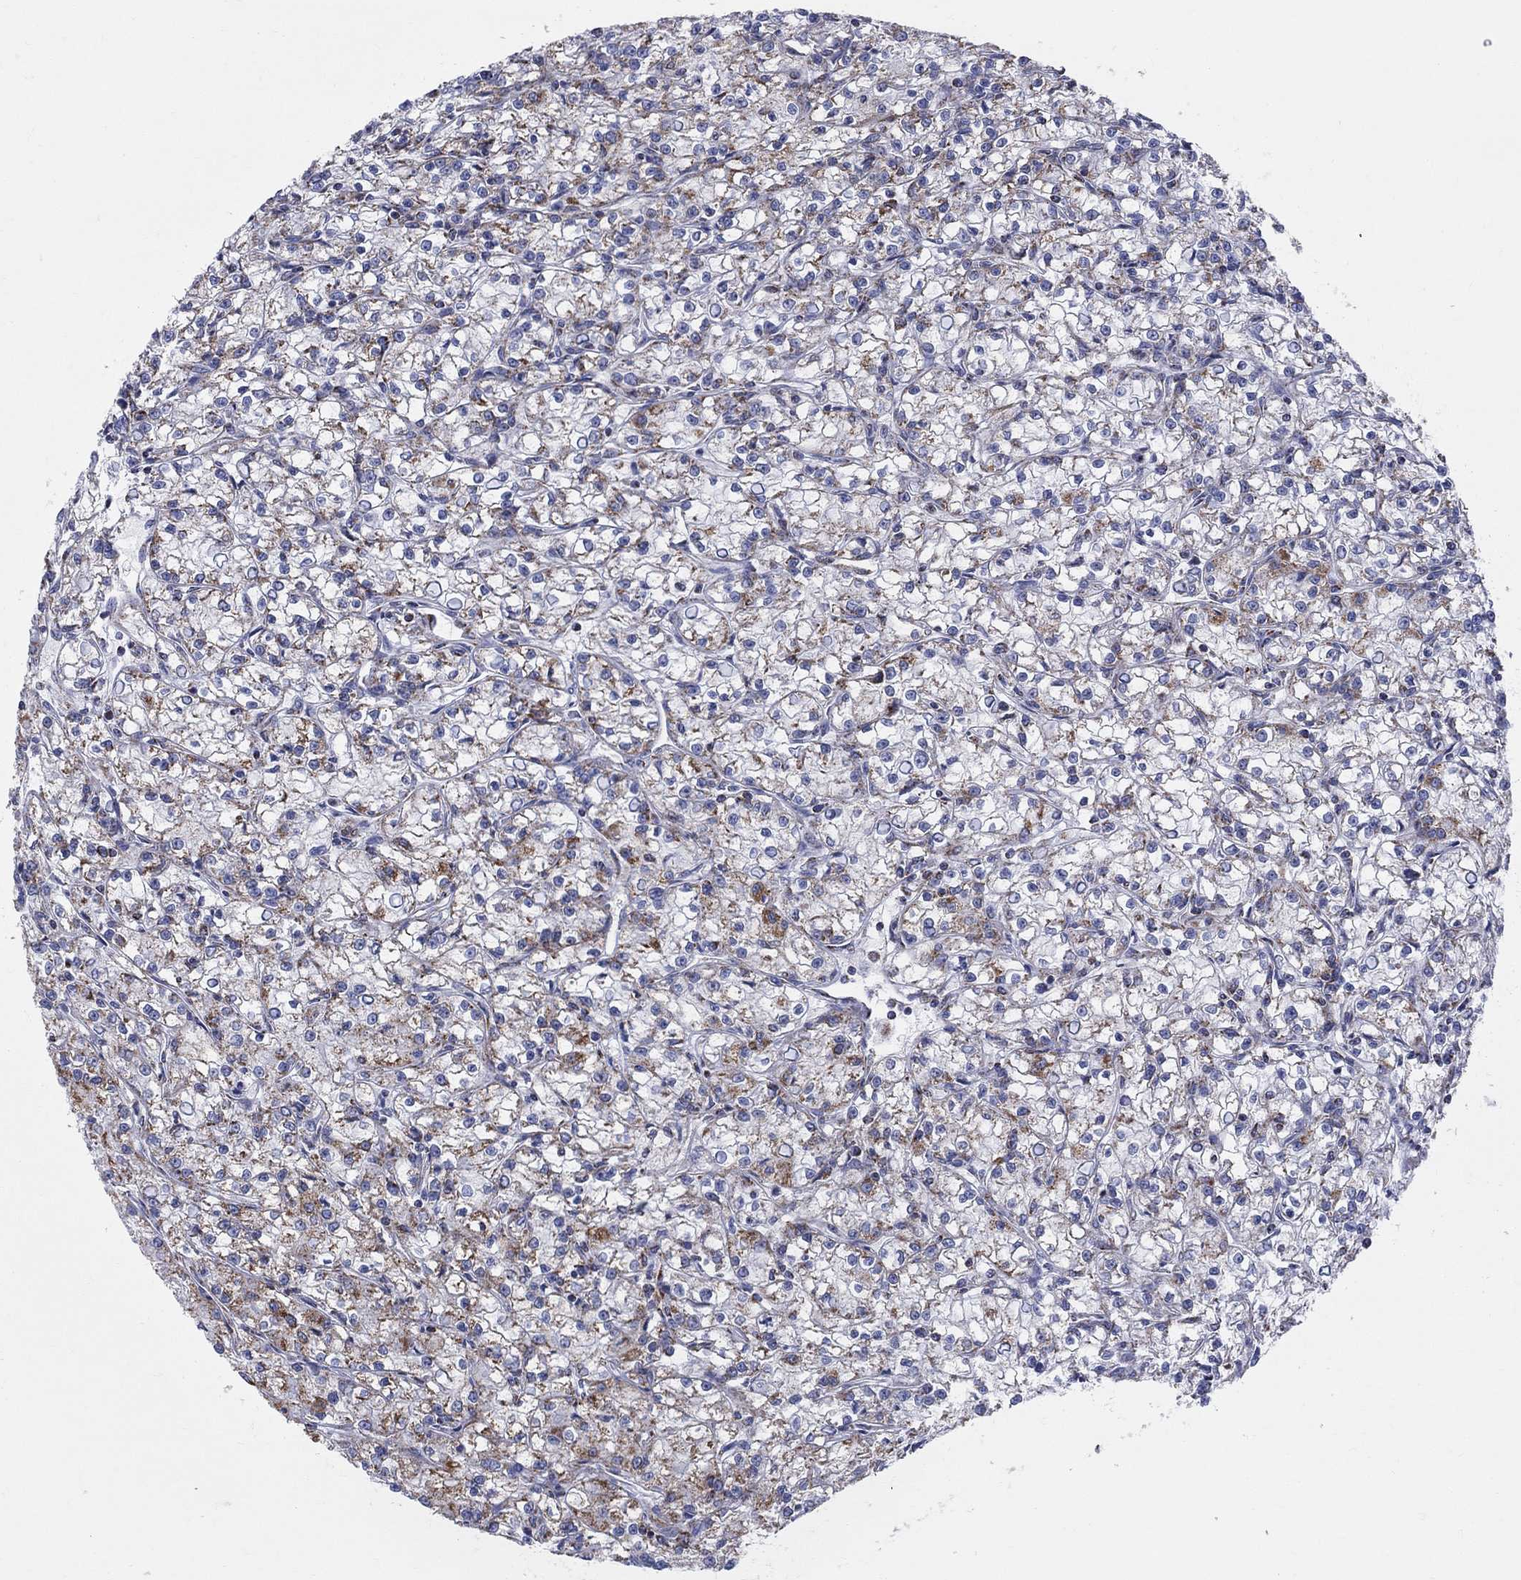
{"staining": {"intensity": "strong", "quantity": "25%-75%", "location": "cytoplasmic/membranous"}, "tissue": "renal cancer", "cell_type": "Tumor cells", "image_type": "cancer", "snomed": [{"axis": "morphology", "description": "Adenocarcinoma, NOS"}, {"axis": "topography", "description": "Kidney"}], "caption": "Immunohistochemistry image of human adenocarcinoma (renal) stained for a protein (brown), which demonstrates high levels of strong cytoplasmic/membranous expression in about 25%-75% of tumor cells.", "gene": "KISS1R", "patient": {"sex": "female", "age": 59}}